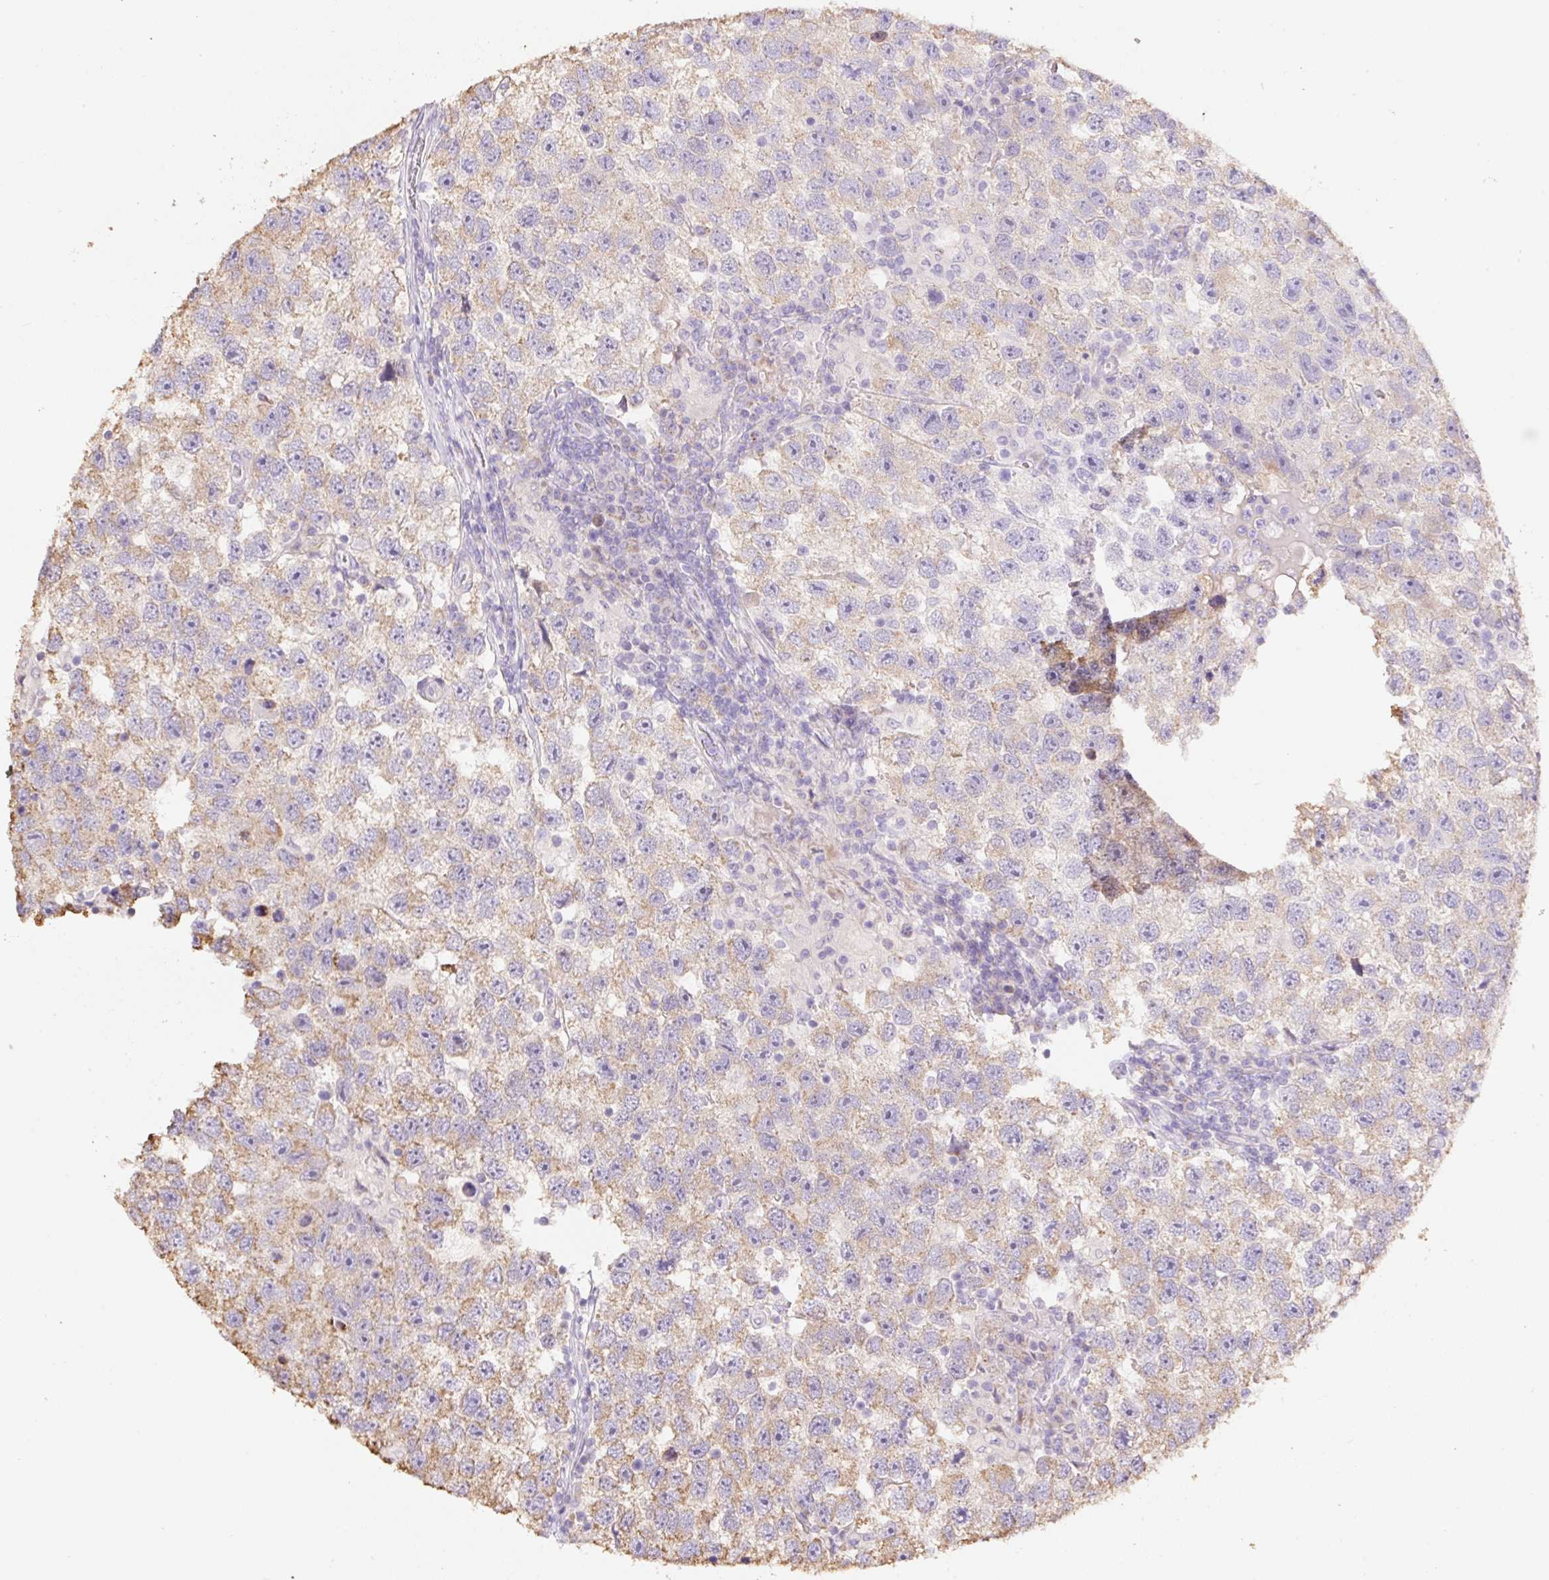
{"staining": {"intensity": "weak", "quantity": "25%-75%", "location": "cytoplasmic/membranous"}, "tissue": "testis cancer", "cell_type": "Tumor cells", "image_type": "cancer", "snomed": [{"axis": "morphology", "description": "Seminoma, NOS"}, {"axis": "topography", "description": "Testis"}], "caption": "Testis cancer stained with a protein marker shows weak staining in tumor cells.", "gene": "COPZ2", "patient": {"sex": "male", "age": 26}}